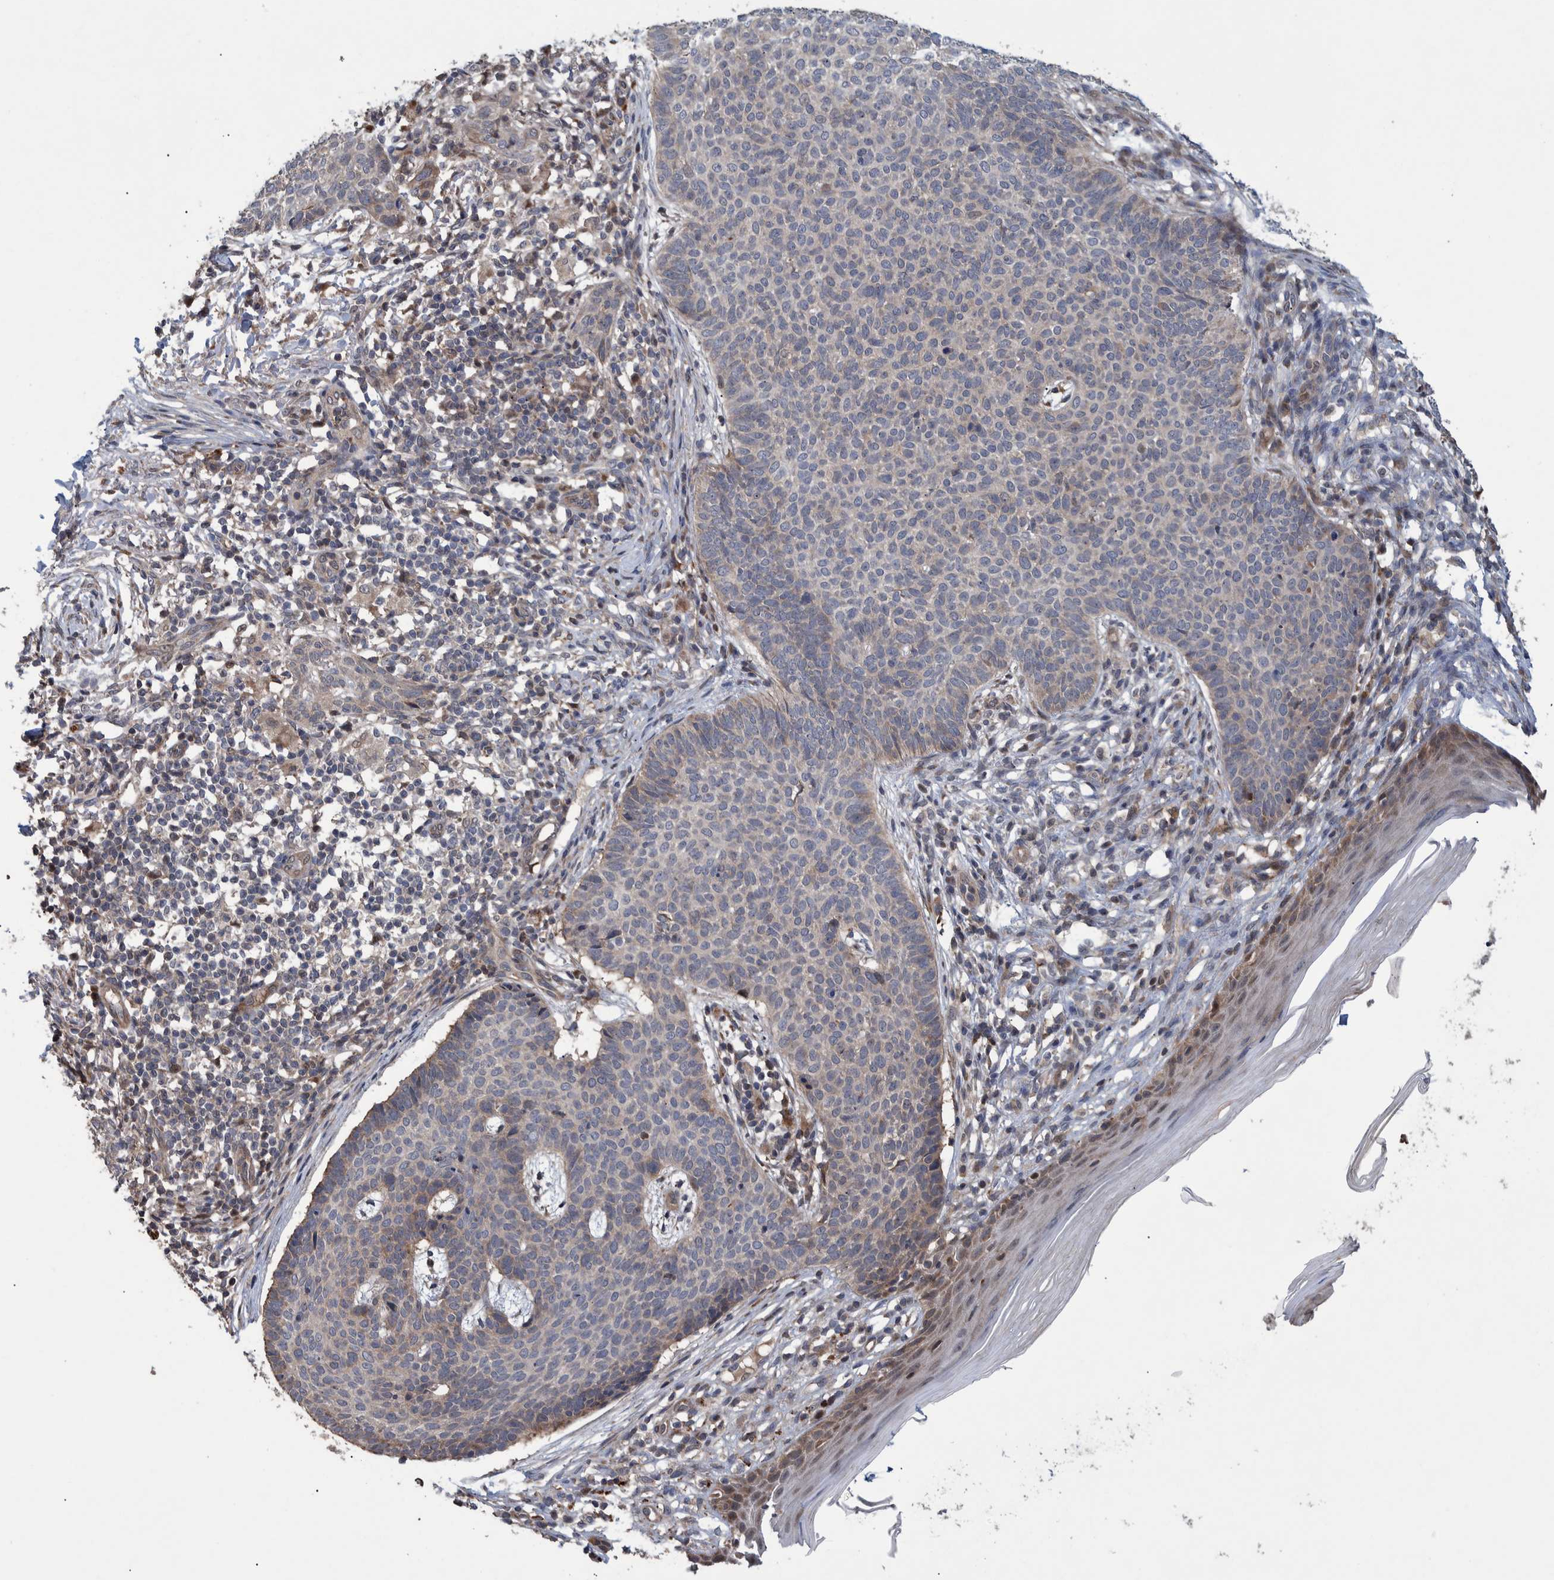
{"staining": {"intensity": "weak", "quantity": "<25%", "location": "cytoplasmic/membranous,nuclear"}, "tissue": "skin cancer", "cell_type": "Tumor cells", "image_type": "cancer", "snomed": [{"axis": "morphology", "description": "Normal tissue, NOS"}, {"axis": "morphology", "description": "Basal cell carcinoma"}, {"axis": "topography", "description": "Skin"}], "caption": "IHC histopathology image of neoplastic tissue: human skin cancer stained with DAB (3,3'-diaminobenzidine) reveals no significant protein positivity in tumor cells. (Brightfield microscopy of DAB (3,3'-diaminobenzidine) immunohistochemistry (IHC) at high magnification).", "gene": "B3GNTL1", "patient": {"sex": "male", "age": 50}}